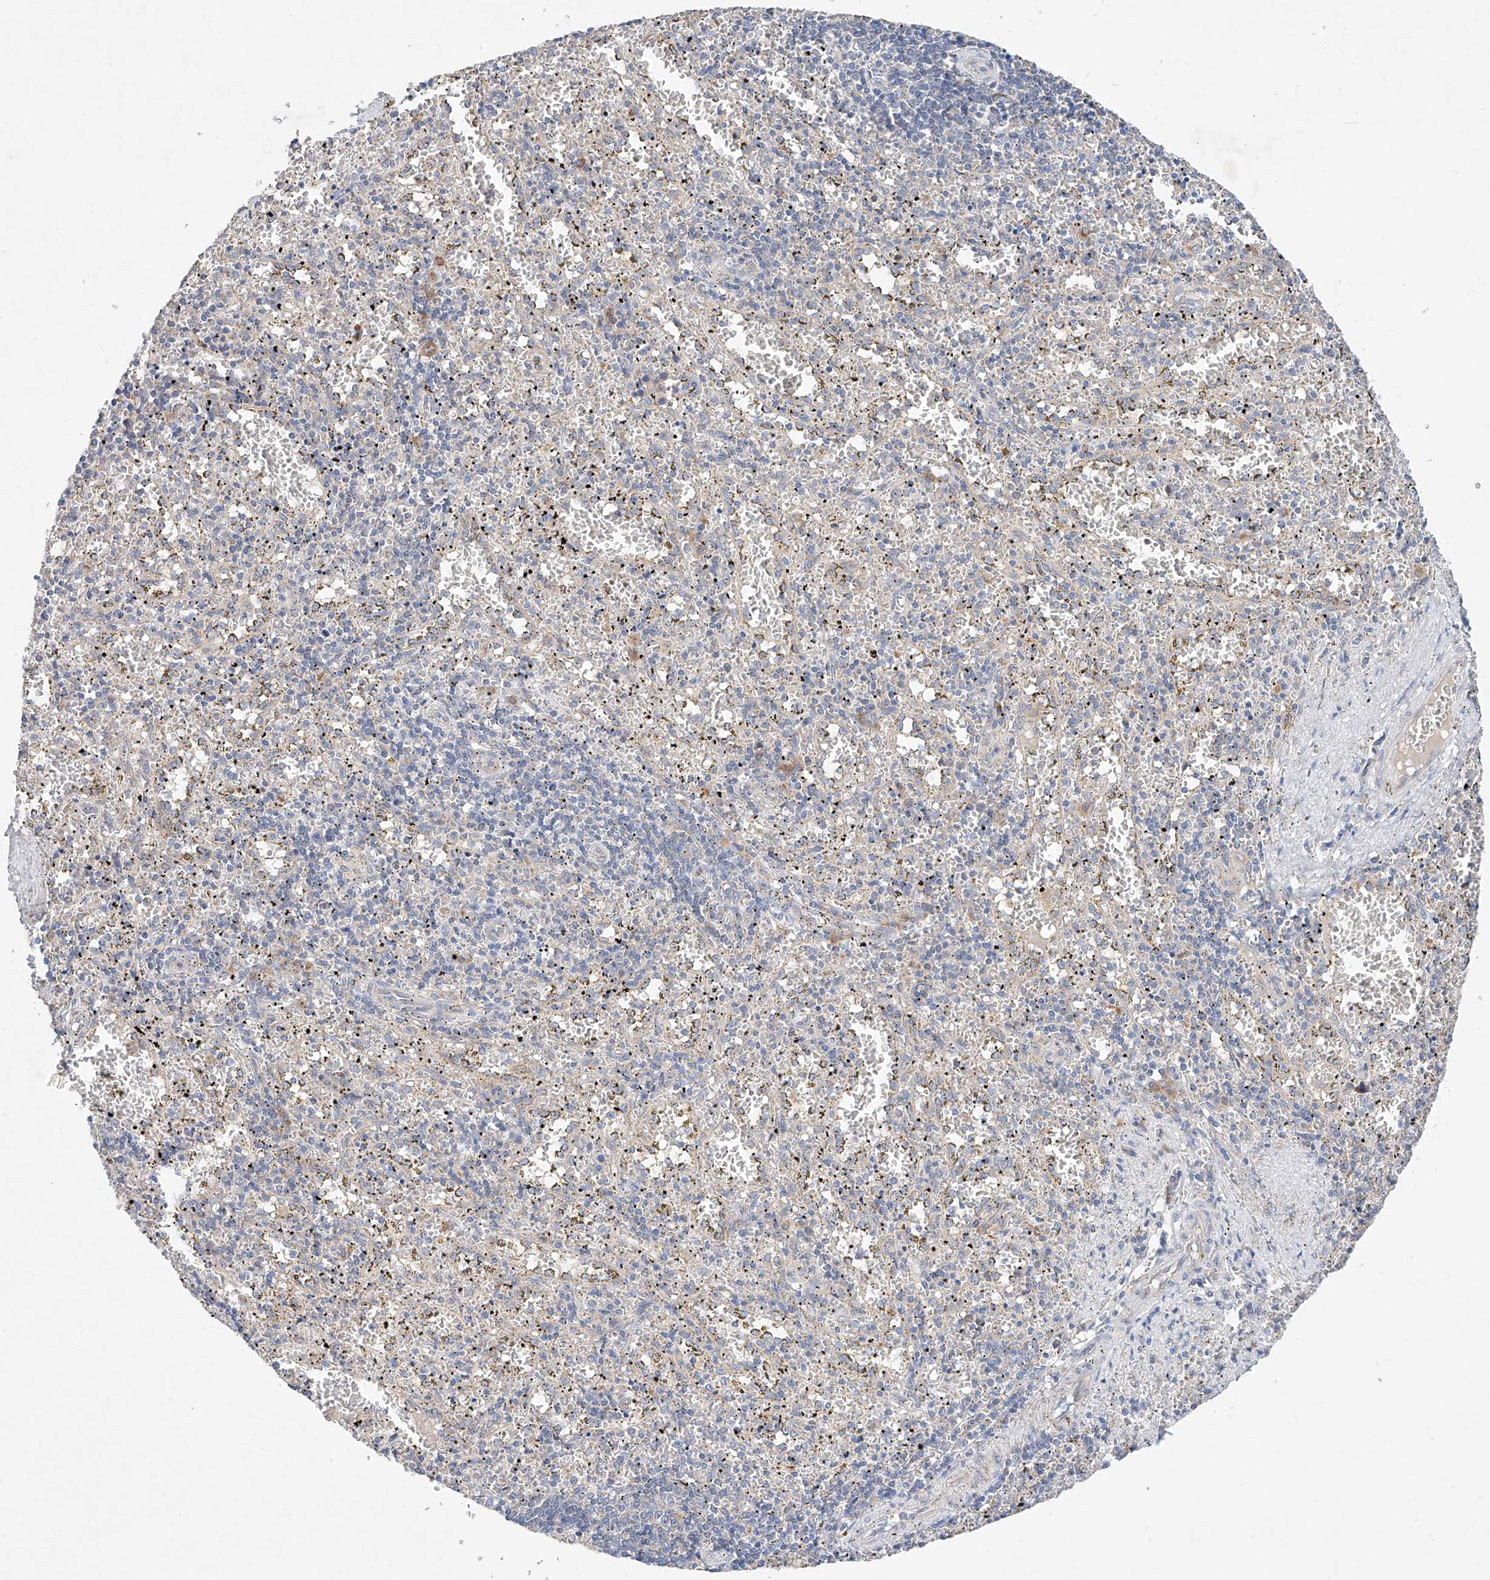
{"staining": {"intensity": "negative", "quantity": "none", "location": "none"}, "tissue": "spleen", "cell_type": "Cells in red pulp", "image_type": "normal", "snomed": [{"axis": "morphology", "description": "Normal tissue, NOS"}, {"axis": "topography", "description": "Spleen"}], "caption": "Immunohistochemistry (IHC) photomicrograph of benign spleen: human spleen stained with DAB (3,3'-diaminobenzidine) reveals no significant protein expression in cells in red pulp. (DAB (3,3'-diaminobenzidine) immunohistochemistry with hematoxylin counter stain).", "gene": "FASTK", "patient": {"sex": "male", "age": 11}}